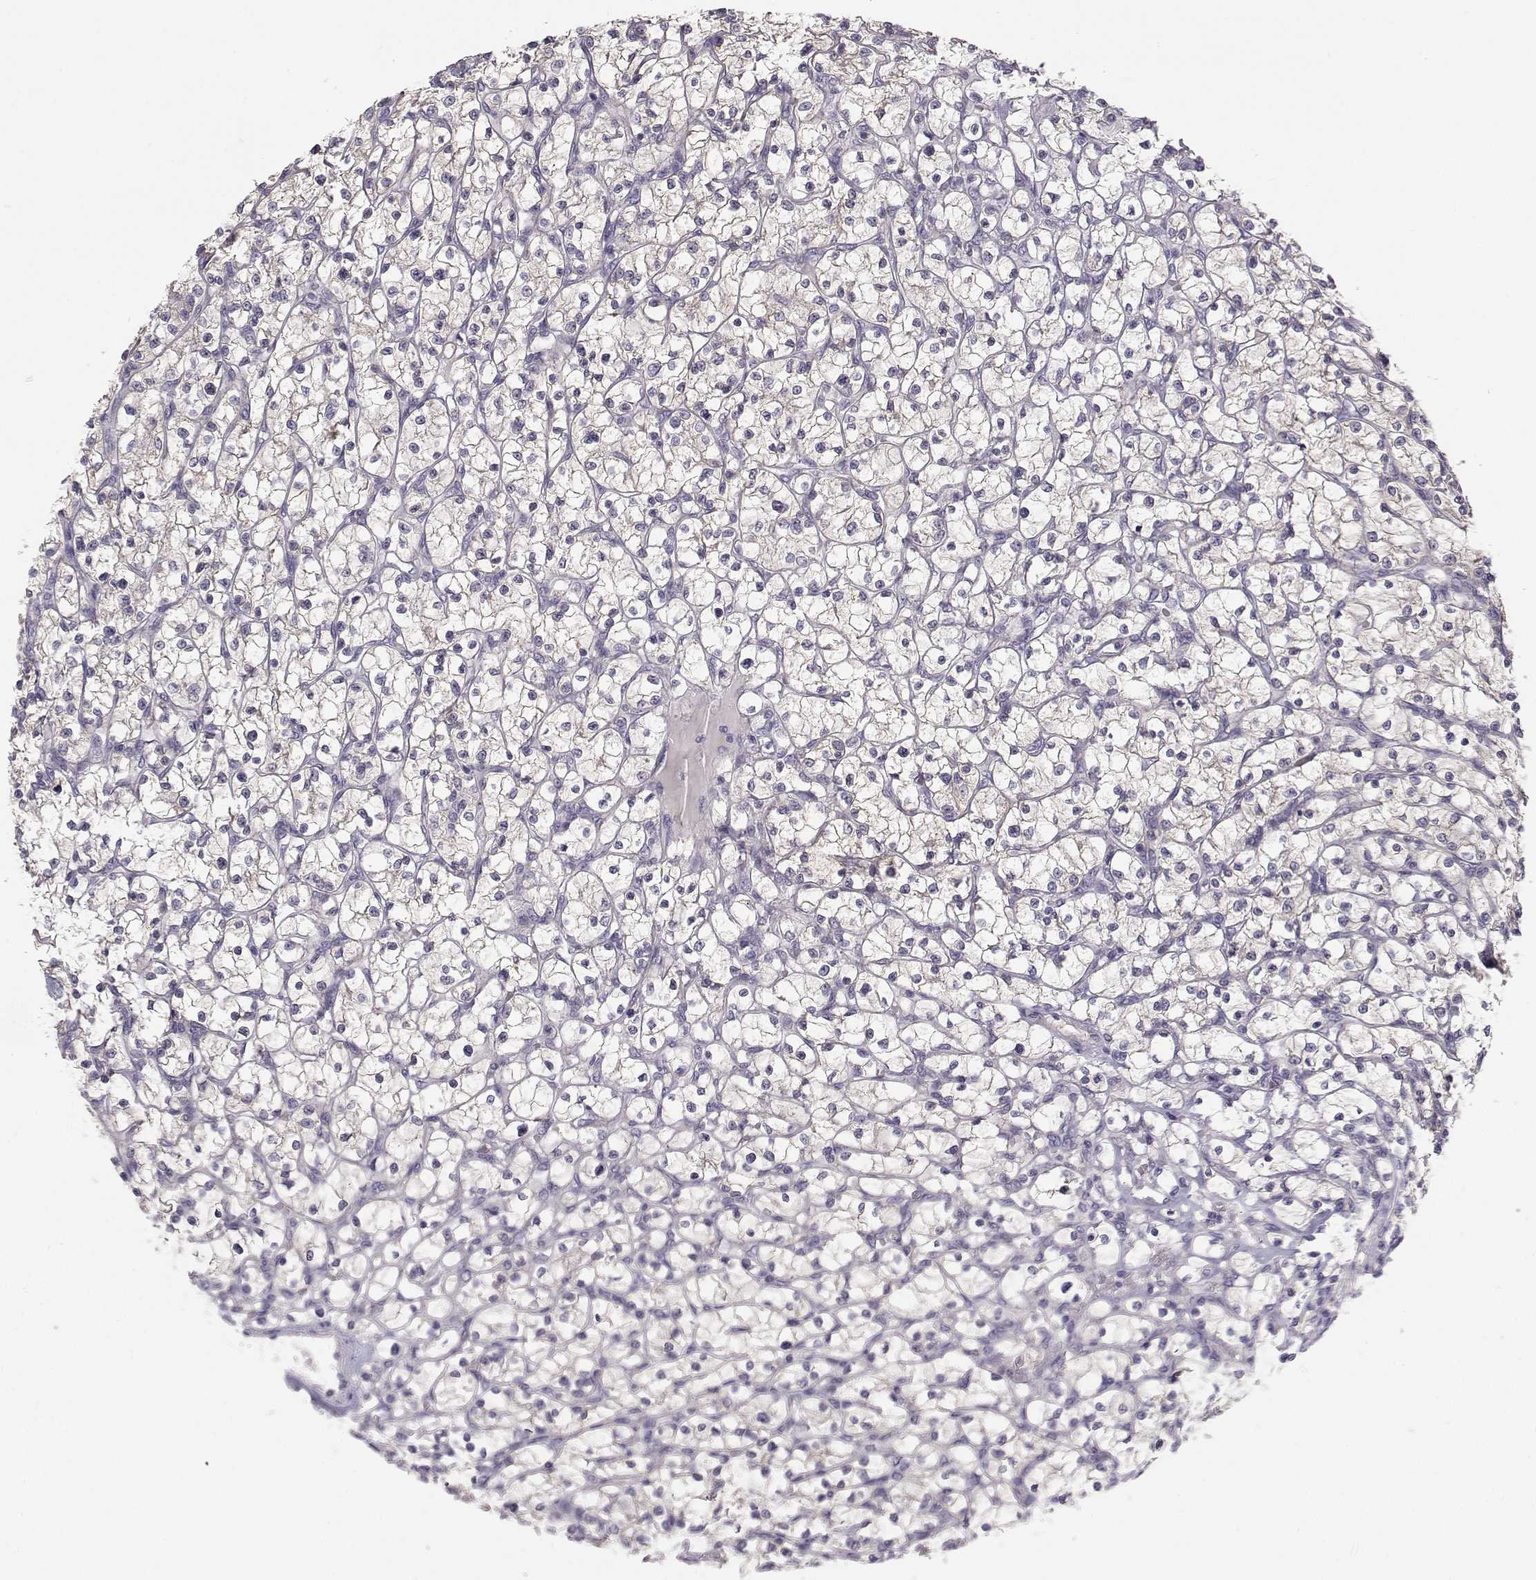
{"staining": {"intensity": "negative", "quantity": "none", "location": "none"}, "tissue": "renal cancer", "cell_type": "Tumor cells", "image_type": "cancer", "snomed": [{"axis": "morphology", "description": "Adenocarcinoma, NOS"}, {"axis": "topography", "description": "Kidney"}], "caption": "DAB immunohistochemical staining of adenocarcinoma (renal) demonstrates no significant positivity in tumor cells.", "gene": "KCNMB4", "patient": {"sex": "female", "age": 64}}